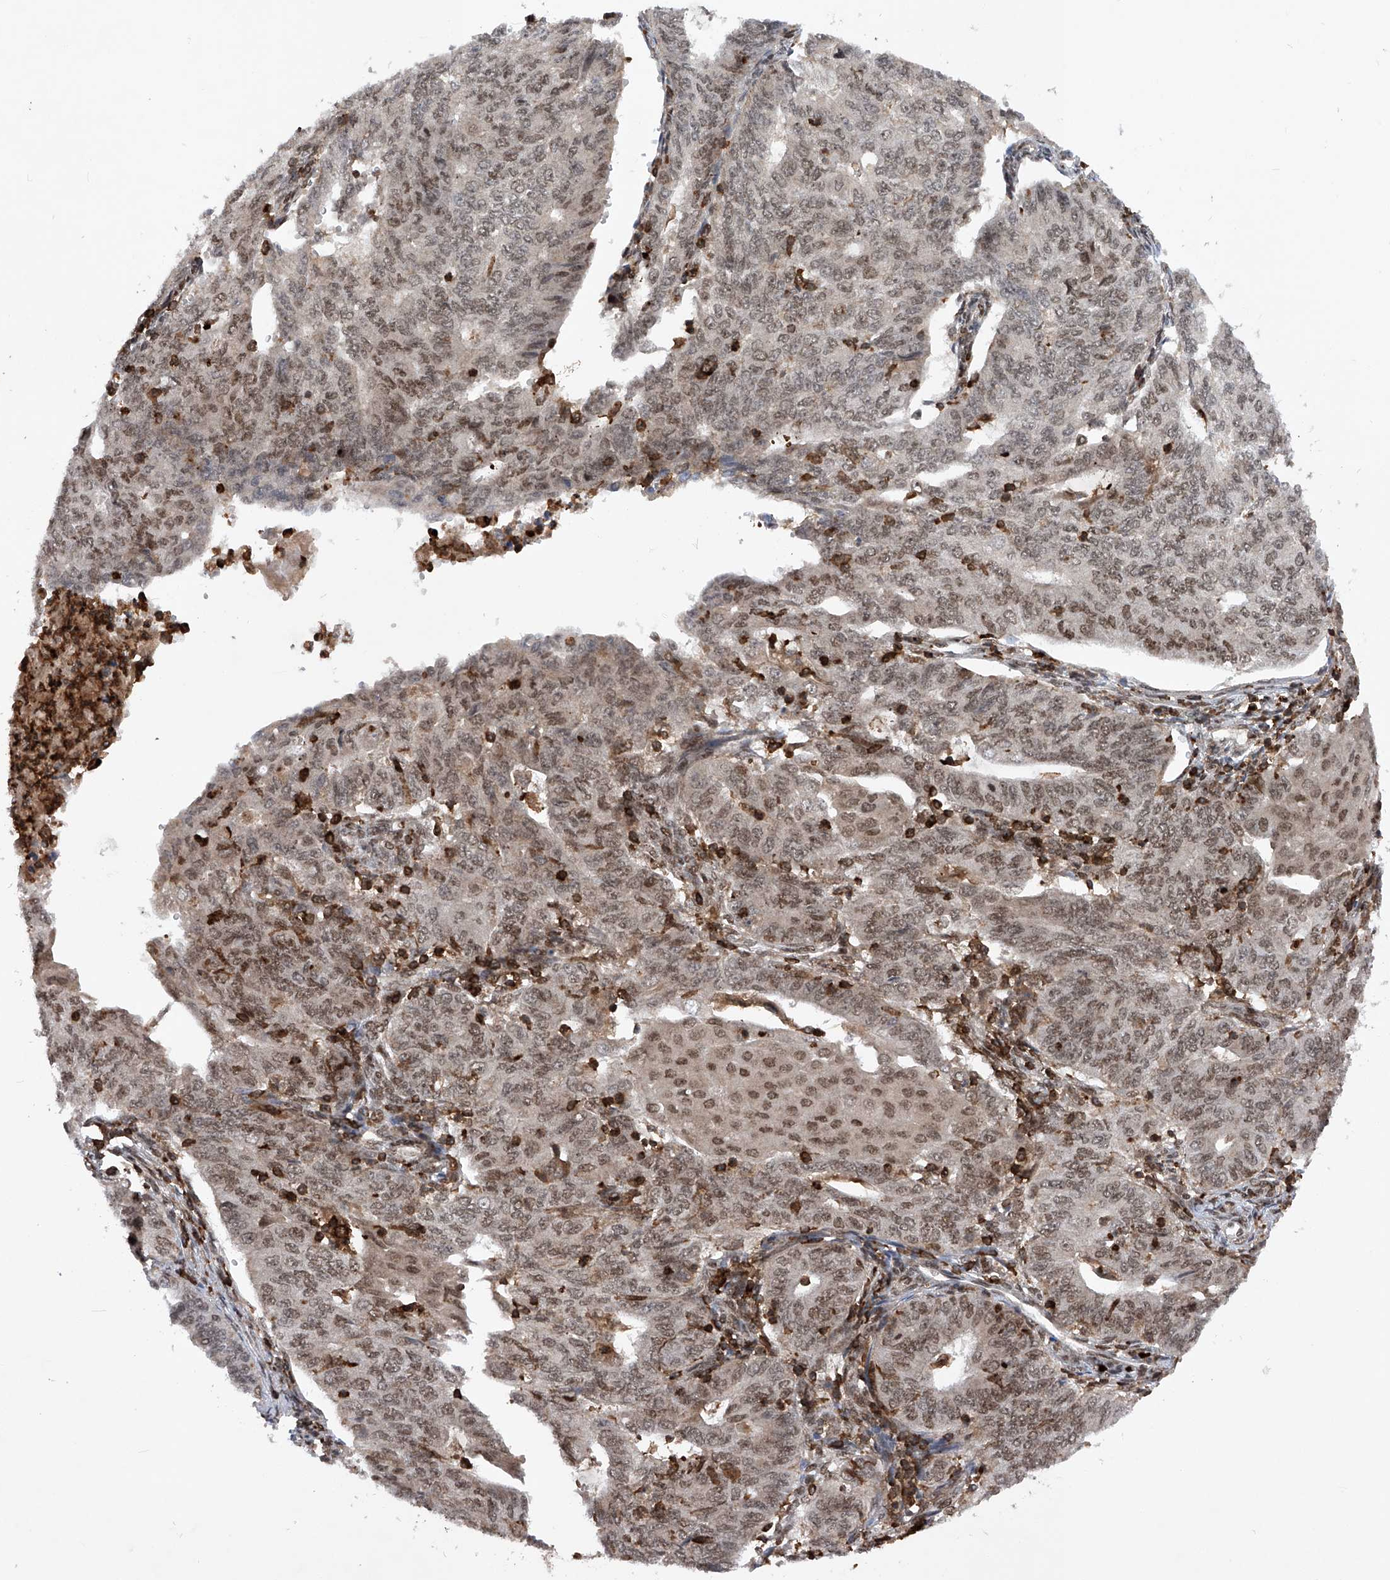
{"staining": {"intensity": "moderate", "quantity": ">75%", "location": "nuclear"}, "tissue": "endometrial cancer", "cell_type": "Tumor cells", "image_type": "cancer", "snomed": [{"axis": "morphology", "description": "Adenocarcinoma, NOS"}, {"axis": "topography", "description": "Endometrium"}], "caption": "Endometrial cancer tissue reveals moderate nuclear staining in approximately >75% of tumor cells The protein is shown in brown color, while the nuclei are stained blue.", "gene": "ZNF280D", "patient": {"sex": "female", "age": 32}}